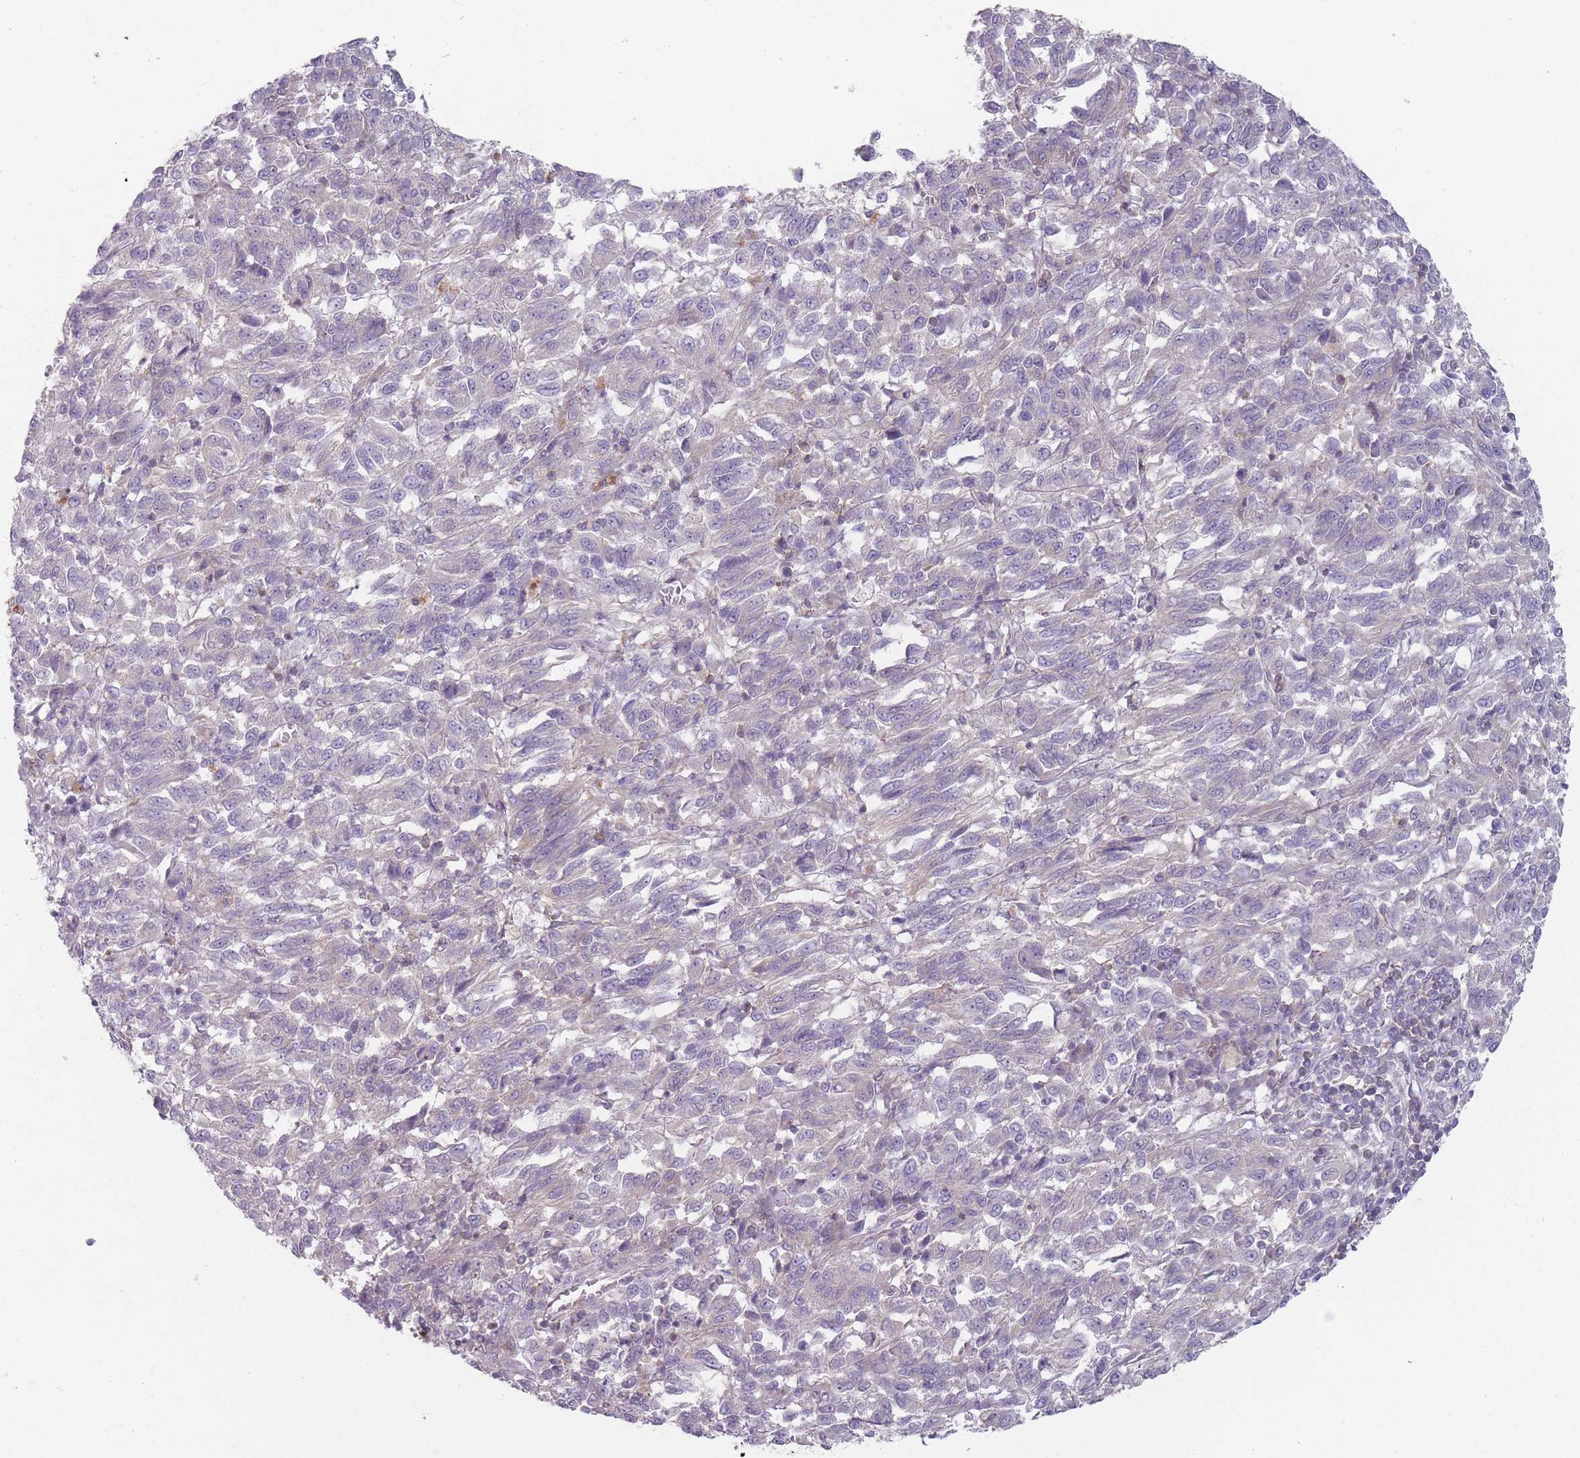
{"staining": {"intensity": "negative", "quantity": "none", "location": "none"}, "tissue": "melanoma", "cell_type": "Tumor cells", "image_type": "cancer", "snomed": [{"axis": "morphology", "description": "Malignant melanoma, Metastatic site"}, {"axis": "topography", "description": "Lung"}], "caption": "Immunohistochemistry image of neoplastic tissue: malignant melanoma (metastatic site) stained with DAB (3,3'-diaminobenzidine) exhibits no significant protein expression in tumor cells.", "gene": "HSBP1L1", "patient": {"sex": "male", "age": 64}}